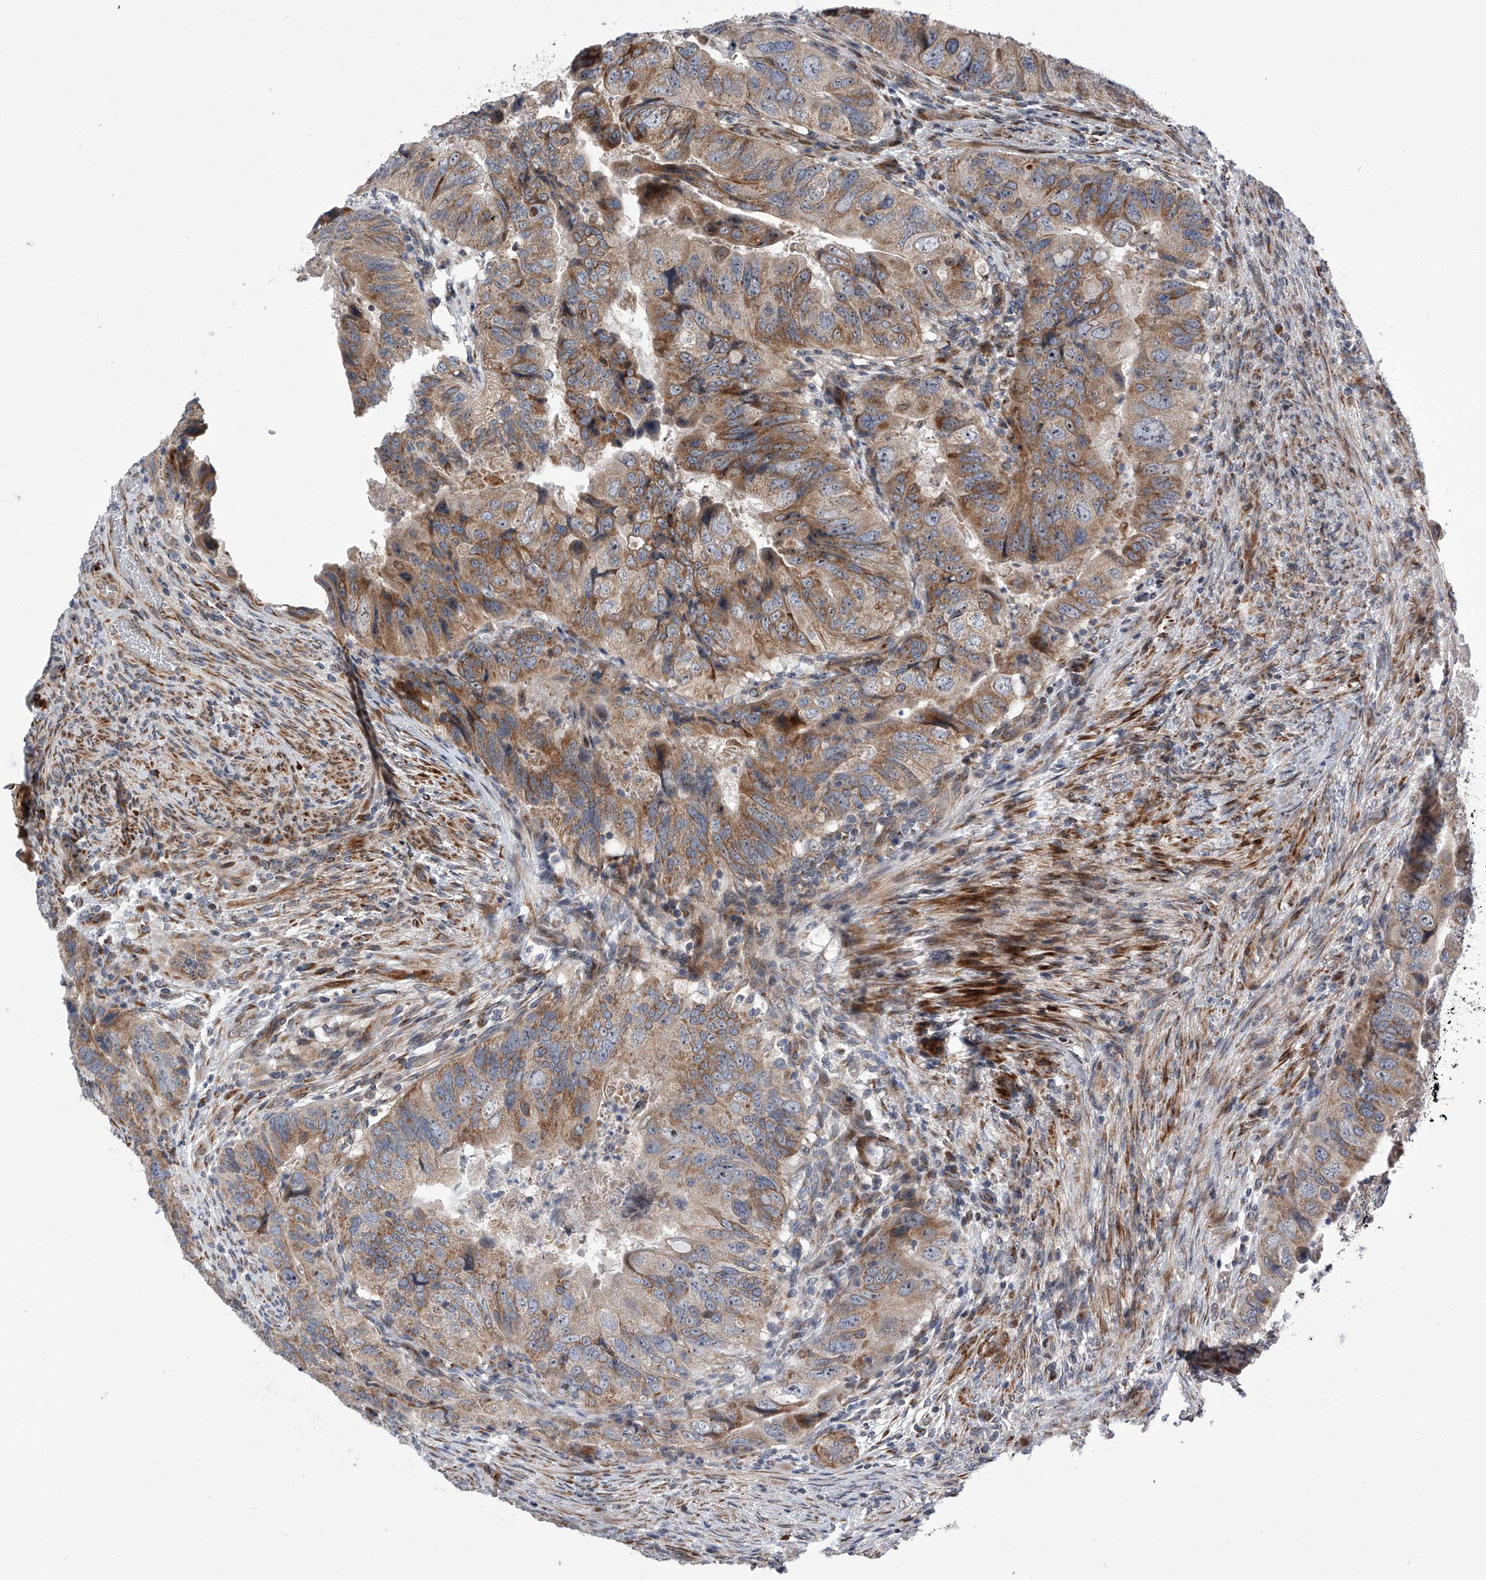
{"staining": {"intensity": "moderate", "quantity": ">75%", "location": "cytoplasmic/membranous"}, "tissue": "colorectal cancer", "cell_type": "Tumor cells", "image_type": "cancer", "snomed": [{"axis": "morphology", "description": "Adenocarcinoma, NOS"}, {"axis": "topography", "description": "Rectum"}], "caption": "The image reveals immunohistochemical staining of colorectal cancer. There is moderate cytoplasmic/membranous positivity is identified in about >75% of tumor cells. The staining was performed using DAB (3,3'-diaminobenzidine), with brown indicating positive protein expression. Nuclei are stained blue with hematoxylin.", "gene": "DLGAP2", "patient": {"sex": "male", "age": 63}}